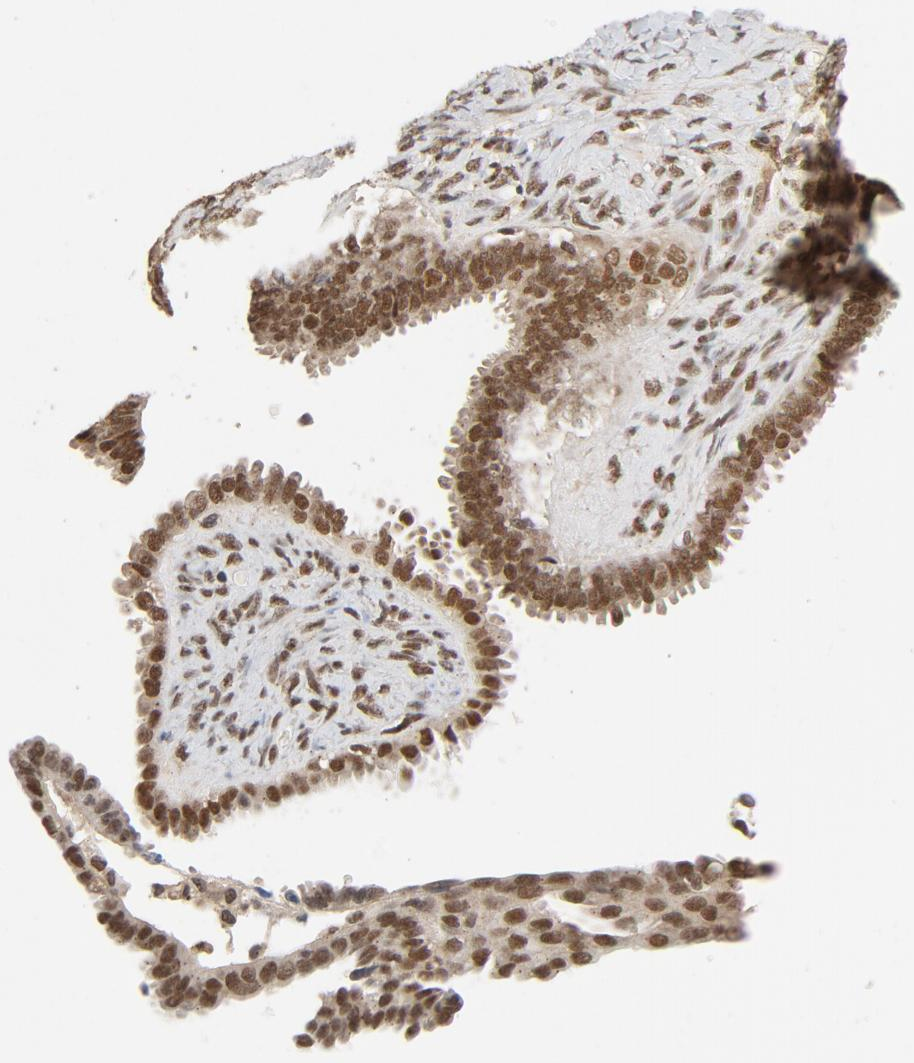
{"staining": {"intensity": "moderate", "quantity": ">75%", "location": "nuclear"}, "tissue": "ovarian cancer", "cell_type": "Tumor cells", "image_type": "cancer", "snomed": [{"axis": "morphology", "description": "Cystadenocarcinoma, serous, NOS"}, {"axis": "topography", "description": "Ovary"}], "caption": "A photomicrograph of human ovarian serous cystadenocarcinoma stained for a protein exhibits moderate nuclear brown staining in tumor cells. The staining was performed using DAB (3,3'-diaminobenzidine), with brown indicating positive protein expression. Nuclei are stained blue with hematoxylin.", "gene": "SMARCD1", "patient": {"sex": "female", "age": 71}}